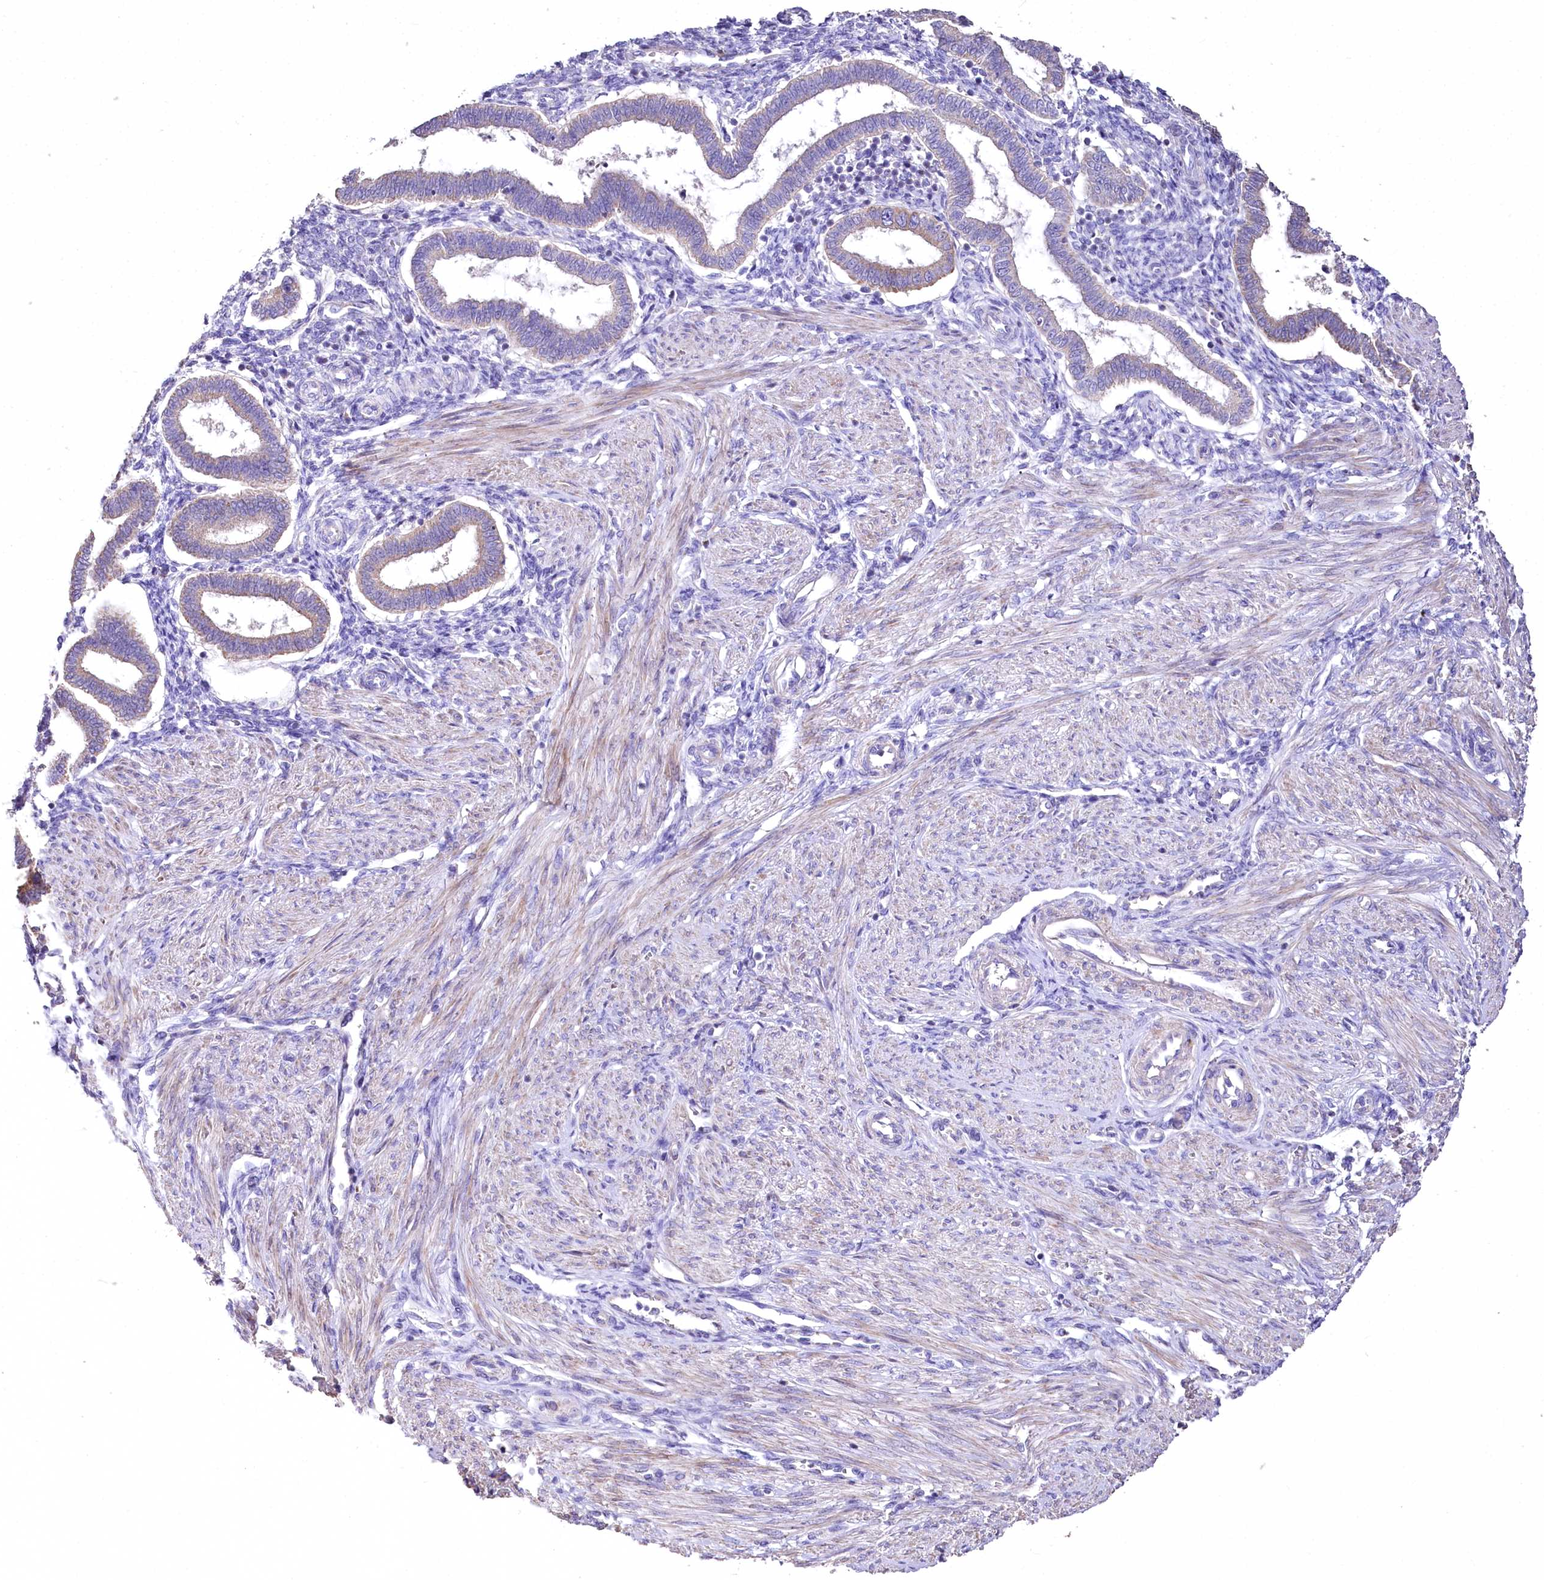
{"staining": {"intensity": "negative", "quantity": "none", "location": "none"}, "tissue": "endometrium", "cell_type": "Cells in endometrial stroma", "image_type": "normal", "snomed": [{"axis": "morphology", "description": "Normal tissue, NOS"}, {"axis": "topography", "description": "Endometrium"}], "caption": "Immunohistochemistry photomicrograph of normal endometrium stained for a protein (brown), which shows no staining in cells in endometrial stroma.", "gene": "PTER", "patient": {"sex": "female", "age": 24}}